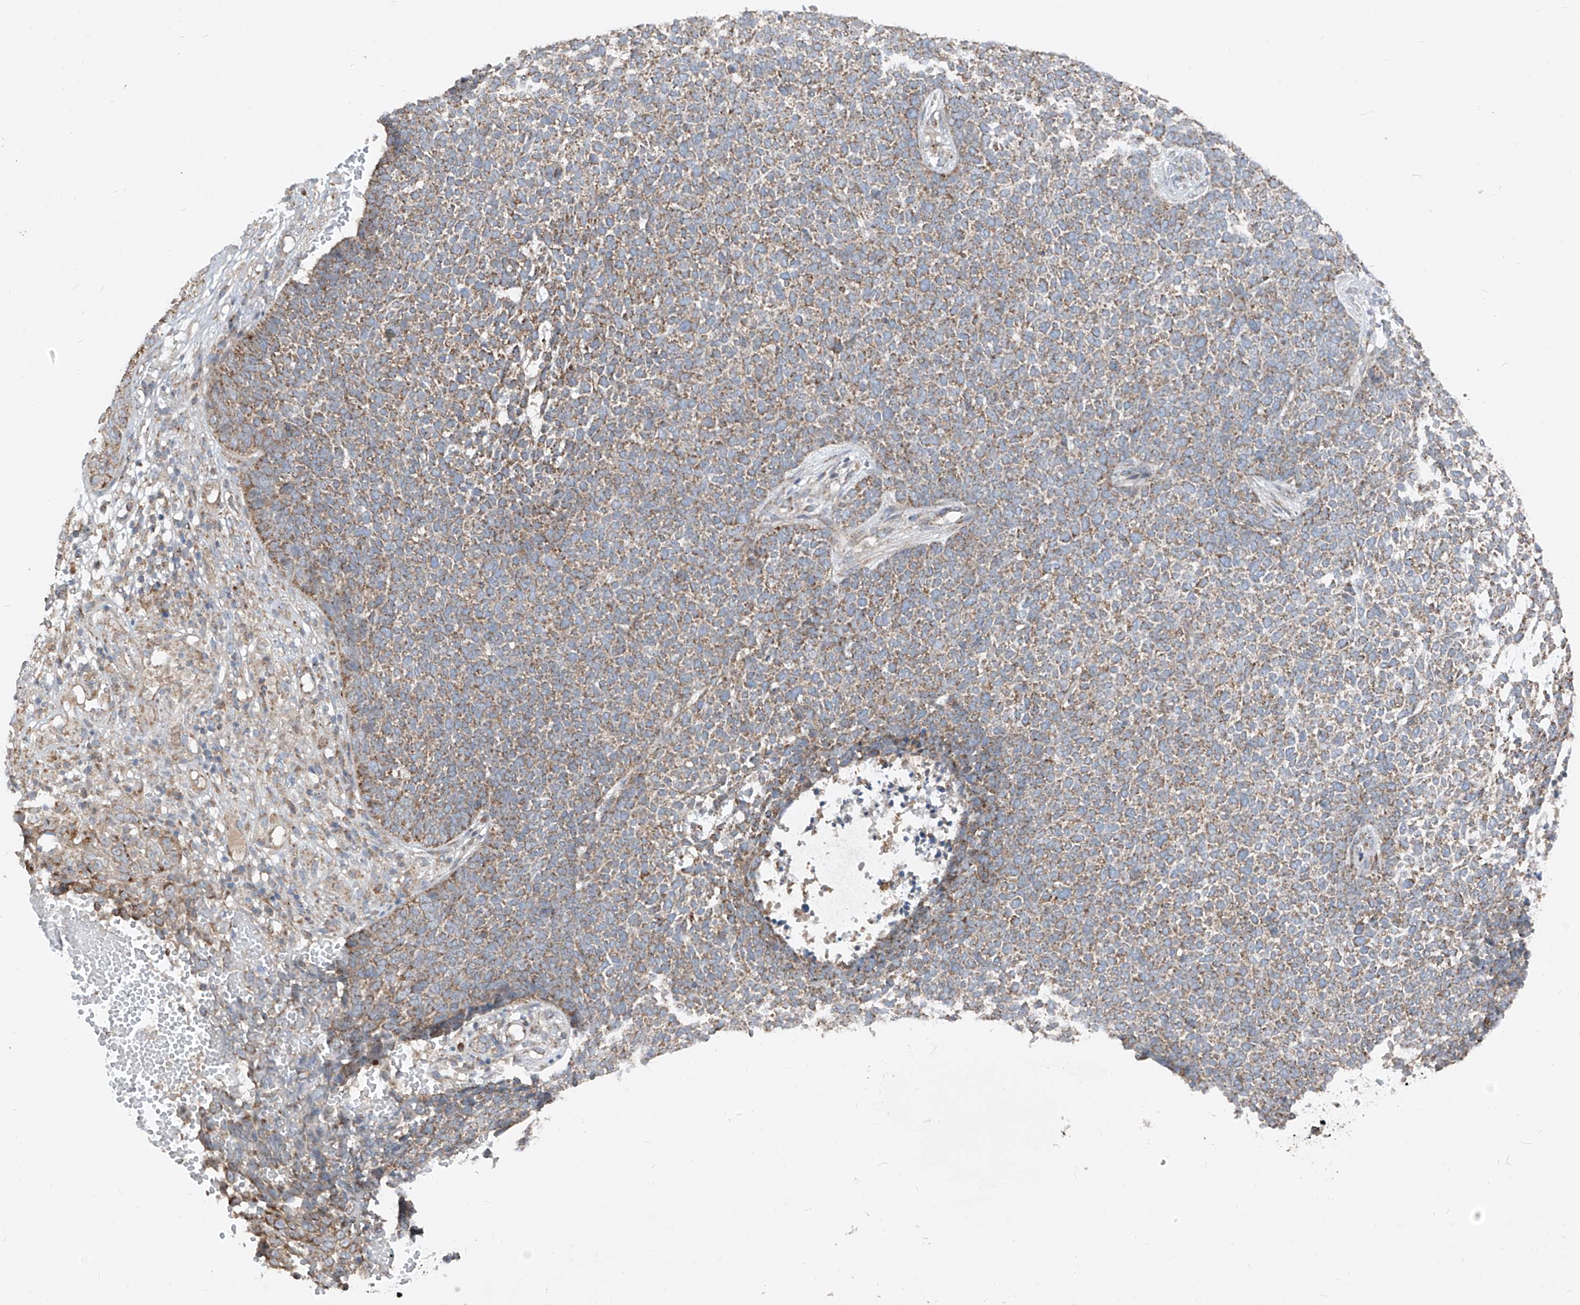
{"staining": {"intensity": "moderate", "quantity": ">75%", "location": "cytoplasmic/membranous"}, "tissue": "skin cancer", "cell_type": "Tumor cells", "image_type": "cancer", "snomed": [{"axis": "morphology", "description": "Basal cell carcinoma"}, {"axis": "topography", "description": "Skin"}], "caption": "Protein staining by immunohistochemistry displays moderate cytoplasmic/membranous expression in about >75% of tumor cells in skin basal cell carcinoma.", "gene": "ABCD3", "patient": {"sex": "female", "age": 84}}